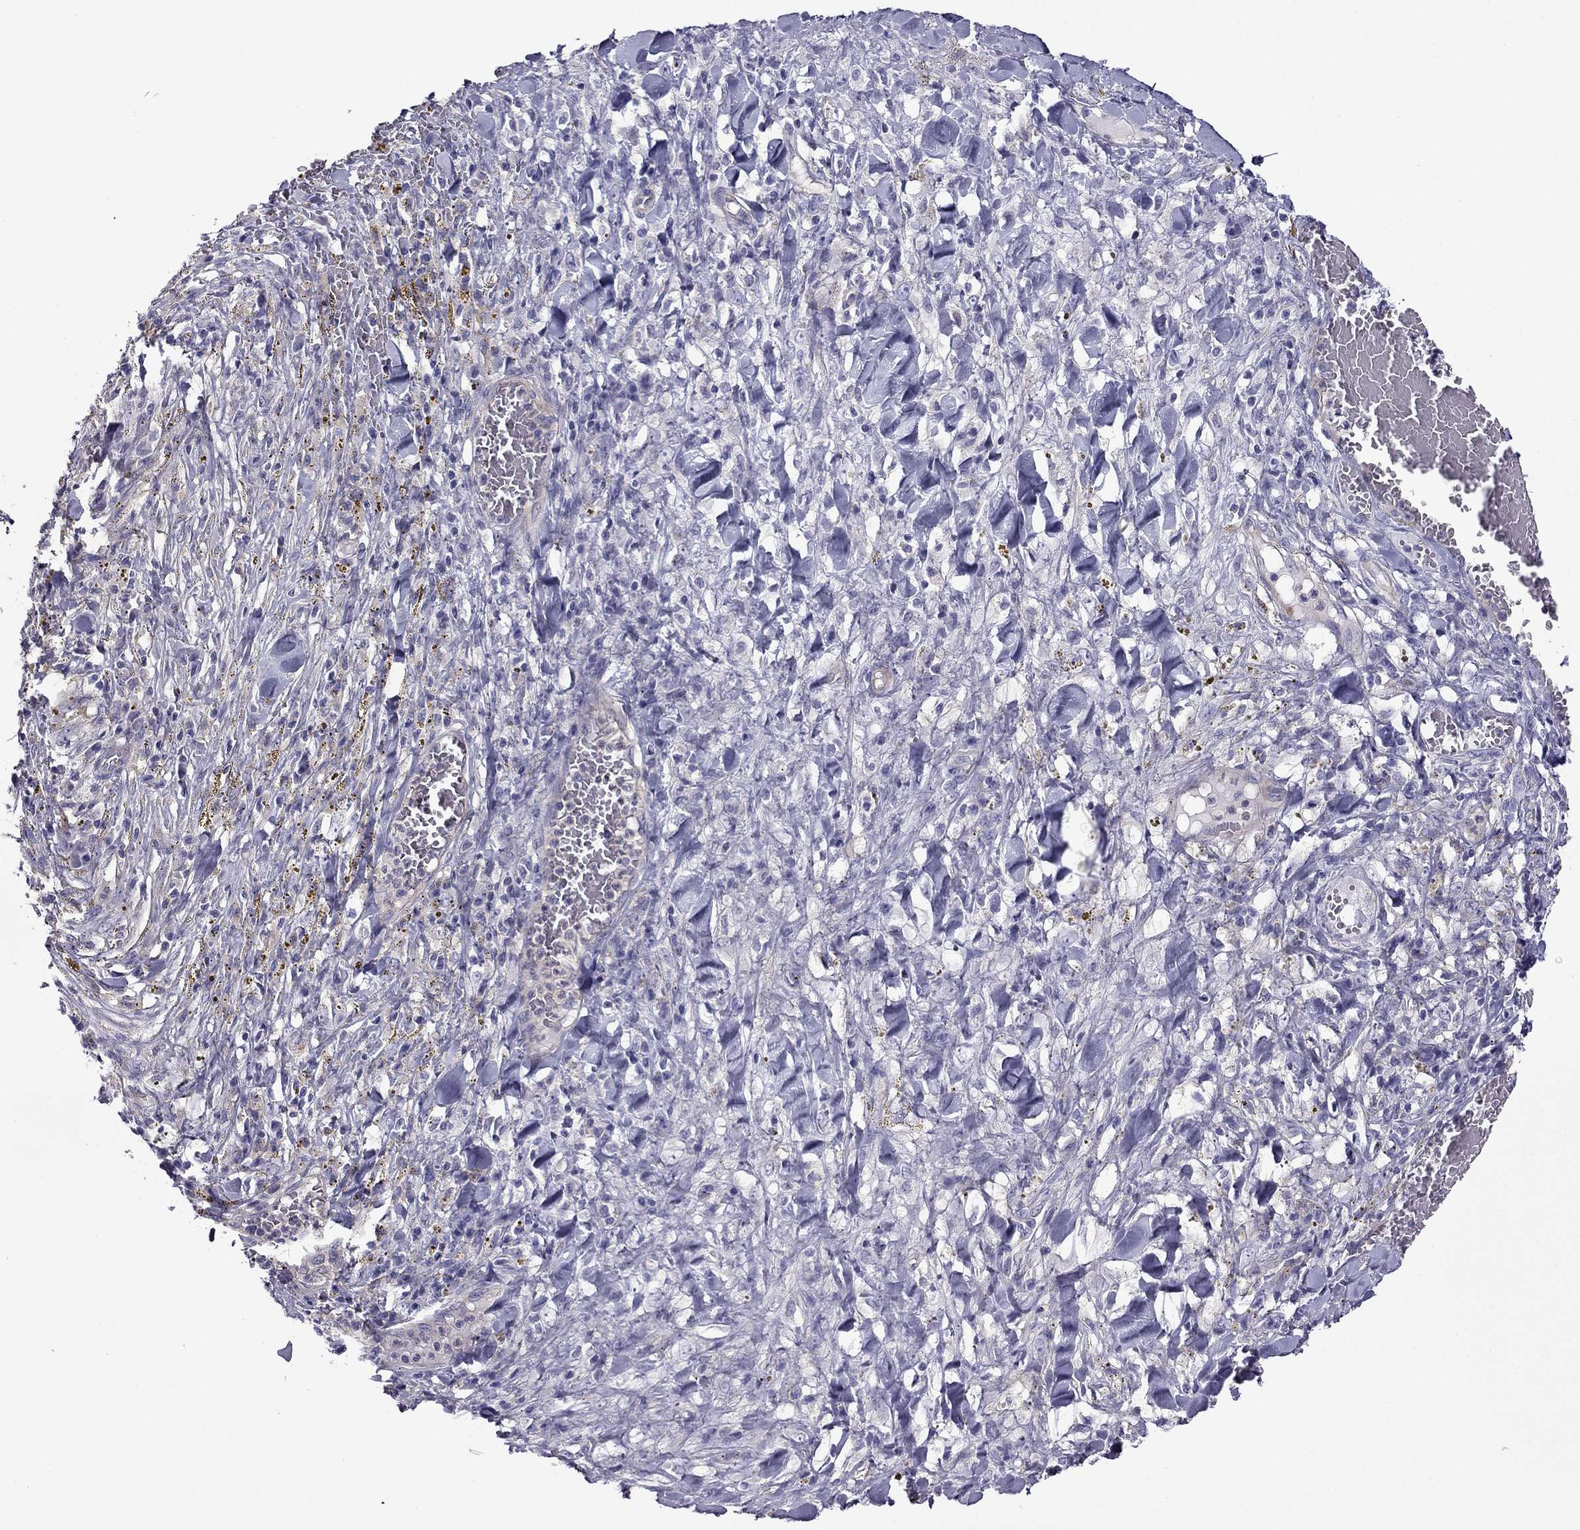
{"staining": {"intensity": "negative", "quantity": "none", "location": "none"}, "tissue": "melanoma", "cell_type": "Tumor cells", "image_type": "cancer", "snomed": [{"axis": "morphology", "description": "Malignant melanoma, NOS"}, {"axis": "topography", "description": "Skin"}], "caption": "Immunohistochemical staining of human malignant melanoma displays no significant staining in tumor cells.", "gene": "GJA8", "patient": {"sex": "female", "age": 91}}